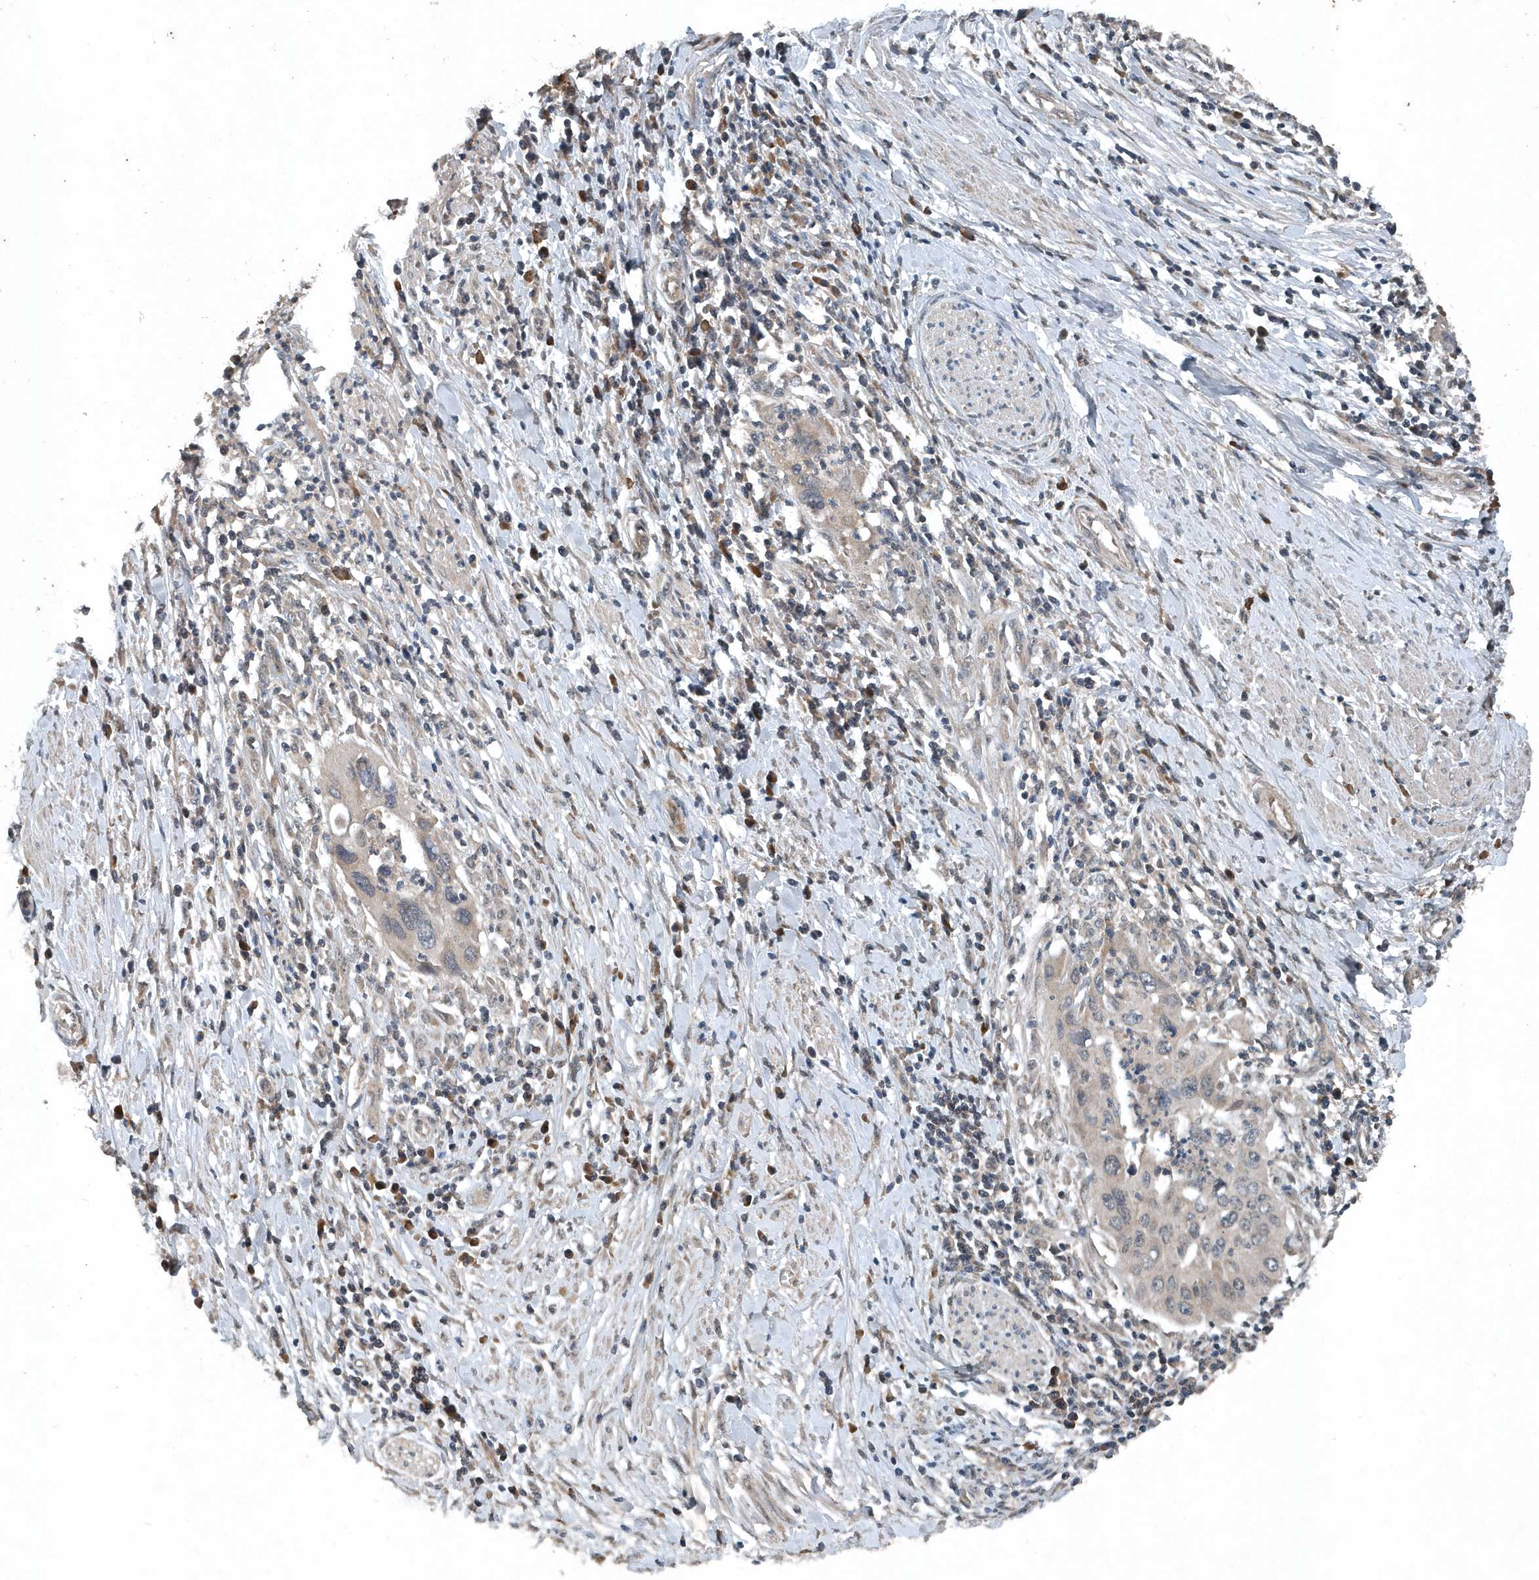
{"staining": {"intensity": "negative", "quantity": "none", "location": "none"}, "tissue": "cervical cancer", "cell_type": "Tumor cells", "image_type": "cancer", "snomed": [{"axis": "morphology", "description": "Squamous cell carcinoma, NOS"}, {"axis": "topography", "description": "Cervix"}], "caption": "Immunohistochemical staining of cervical cancer (squamous cell carcinoma) demonstrates no significant staining in tumor cells. (DAB (3,3'-diaminobenzidine) IHC, high magnification).", "gene": "SCFD2", "patient": {"sex": "female", "age": 38}}